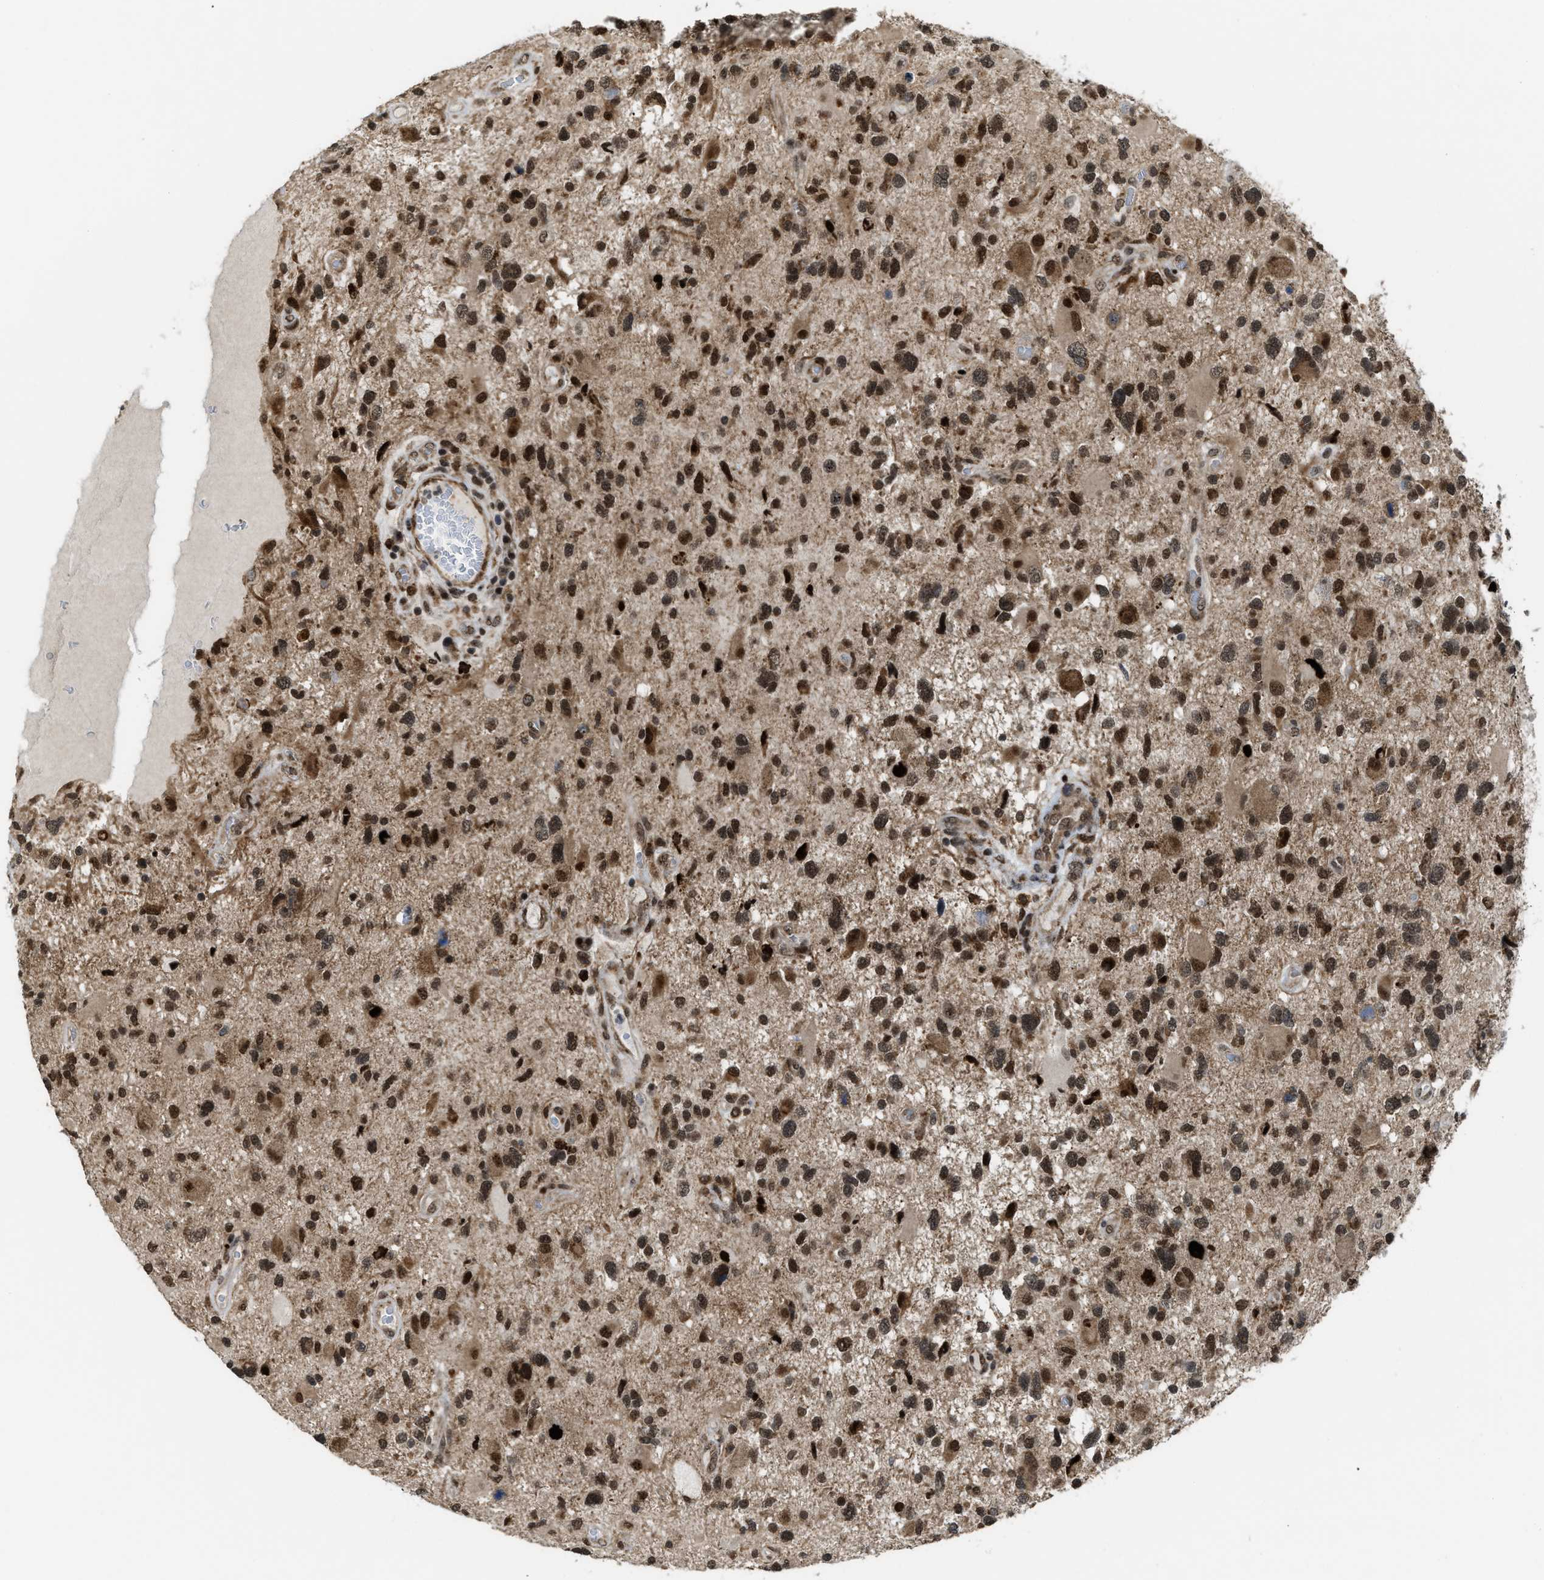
{"staining": {"intensity": "strong", "quantity": ">75%", "location": "cytoplasmic/membranous,nuclear"}, "tissue": "glioma", "cell_type": "Tumor cells", "image_type": "cancer", "snomed": [{"axis": "morphology", "description": "Glioma, malignant, High grade"}, {"axis": "topography", "description": "Brain"}], "caption": "This is an image of immunohistochemistry staining of malignant glioma (high-grade), which shows strong expression in the cytoplasmic/membranous and nuclear of tumor cells.", "gene": "ZNF250", "patient": {"sex": "male", "age": 33}}